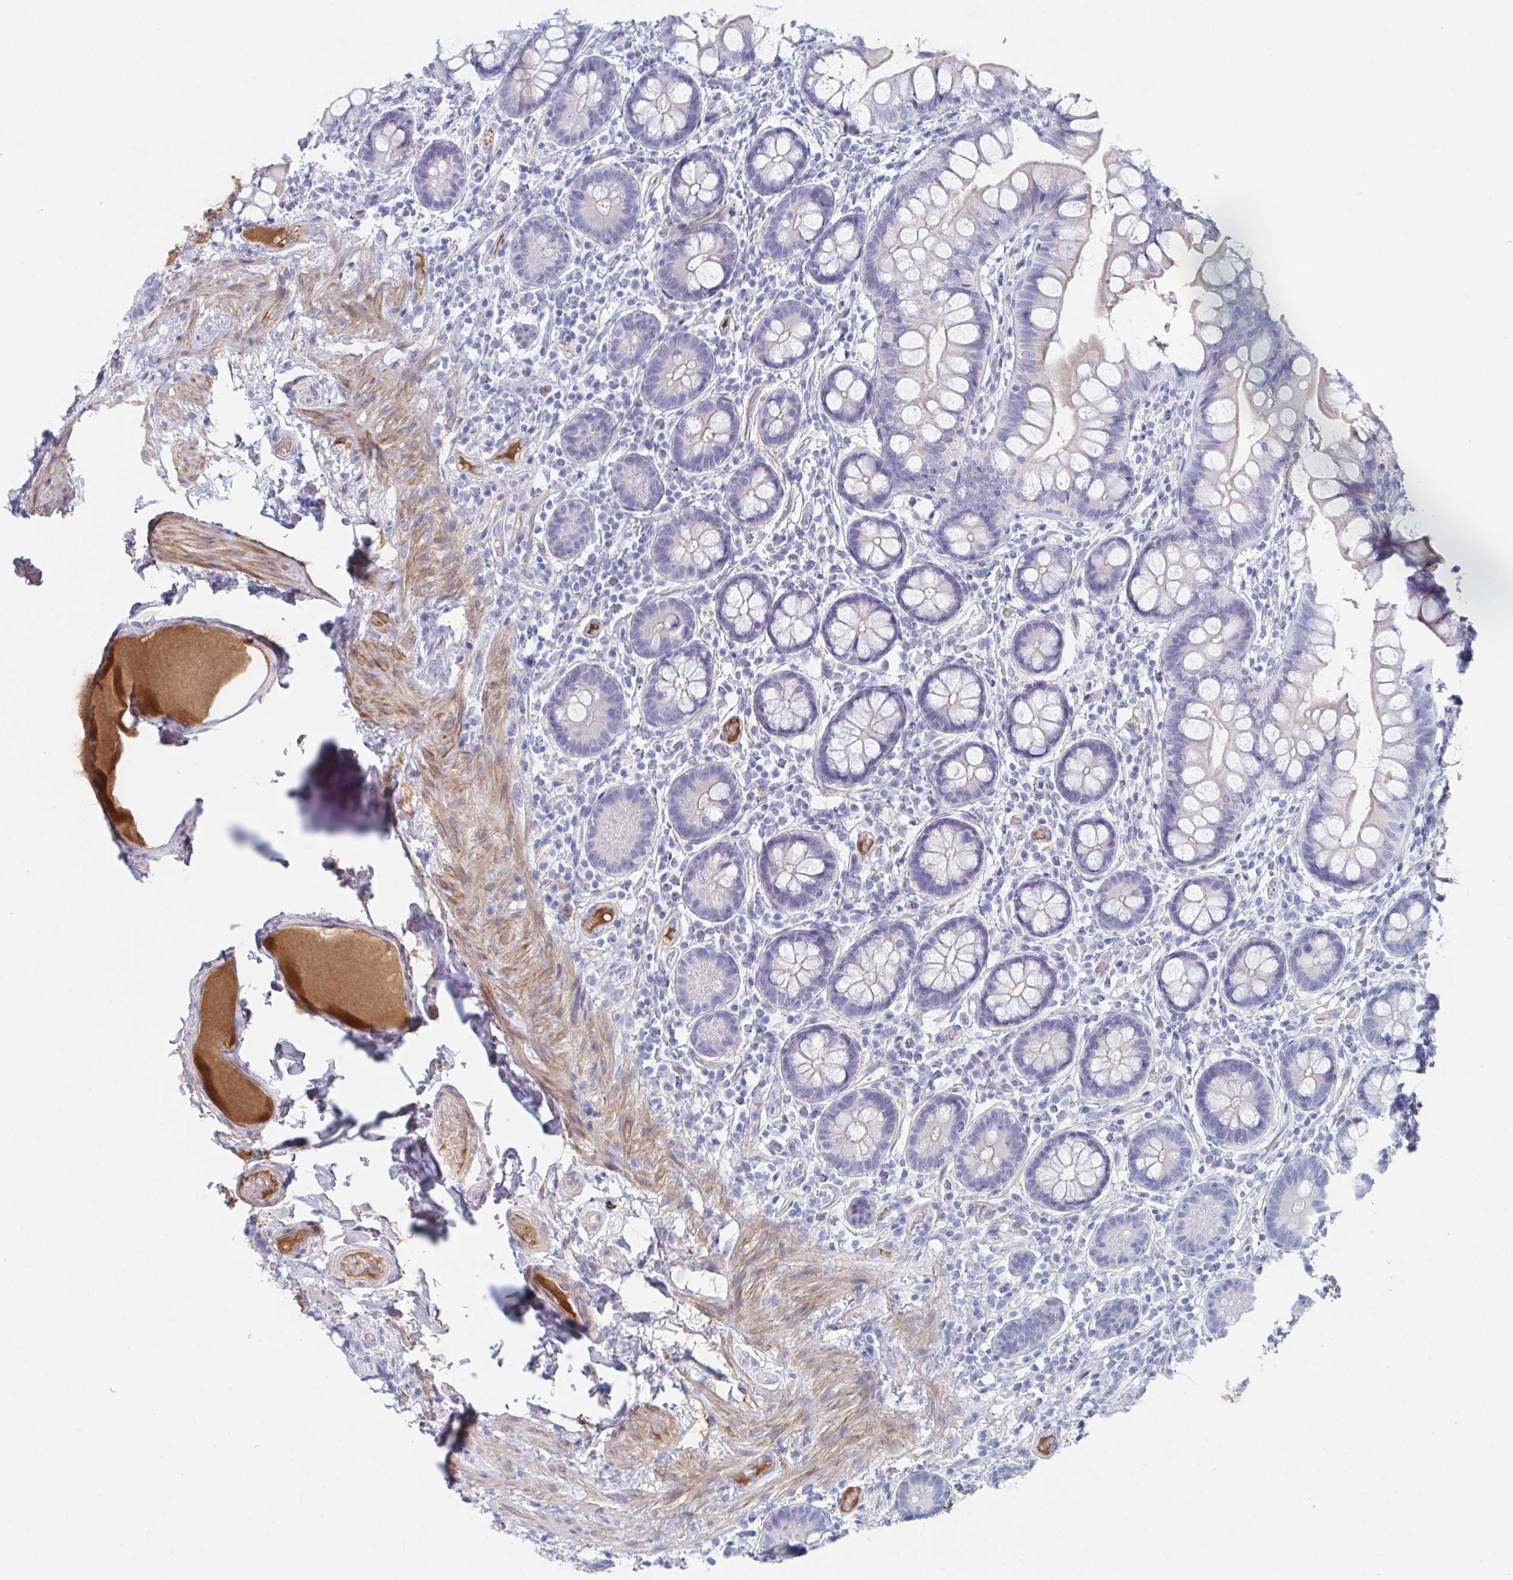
{"staining": {"intensity": "negative", "quantity": "none", "location": "none"}, "tissue": "small intestine", "cell_type": "Glandular cells", "image_type": "normal", "snomed": [{"axis": "morphology", "description": "Normal tissue, NOS"}, {"axis": "topography", "description": "Small intestine"}], "caption": "The image exhibits no significant expression in glandular cells of small intestine.", "gene": "TNFAIP6", "patient": {"sex": "male", "age": 70}}